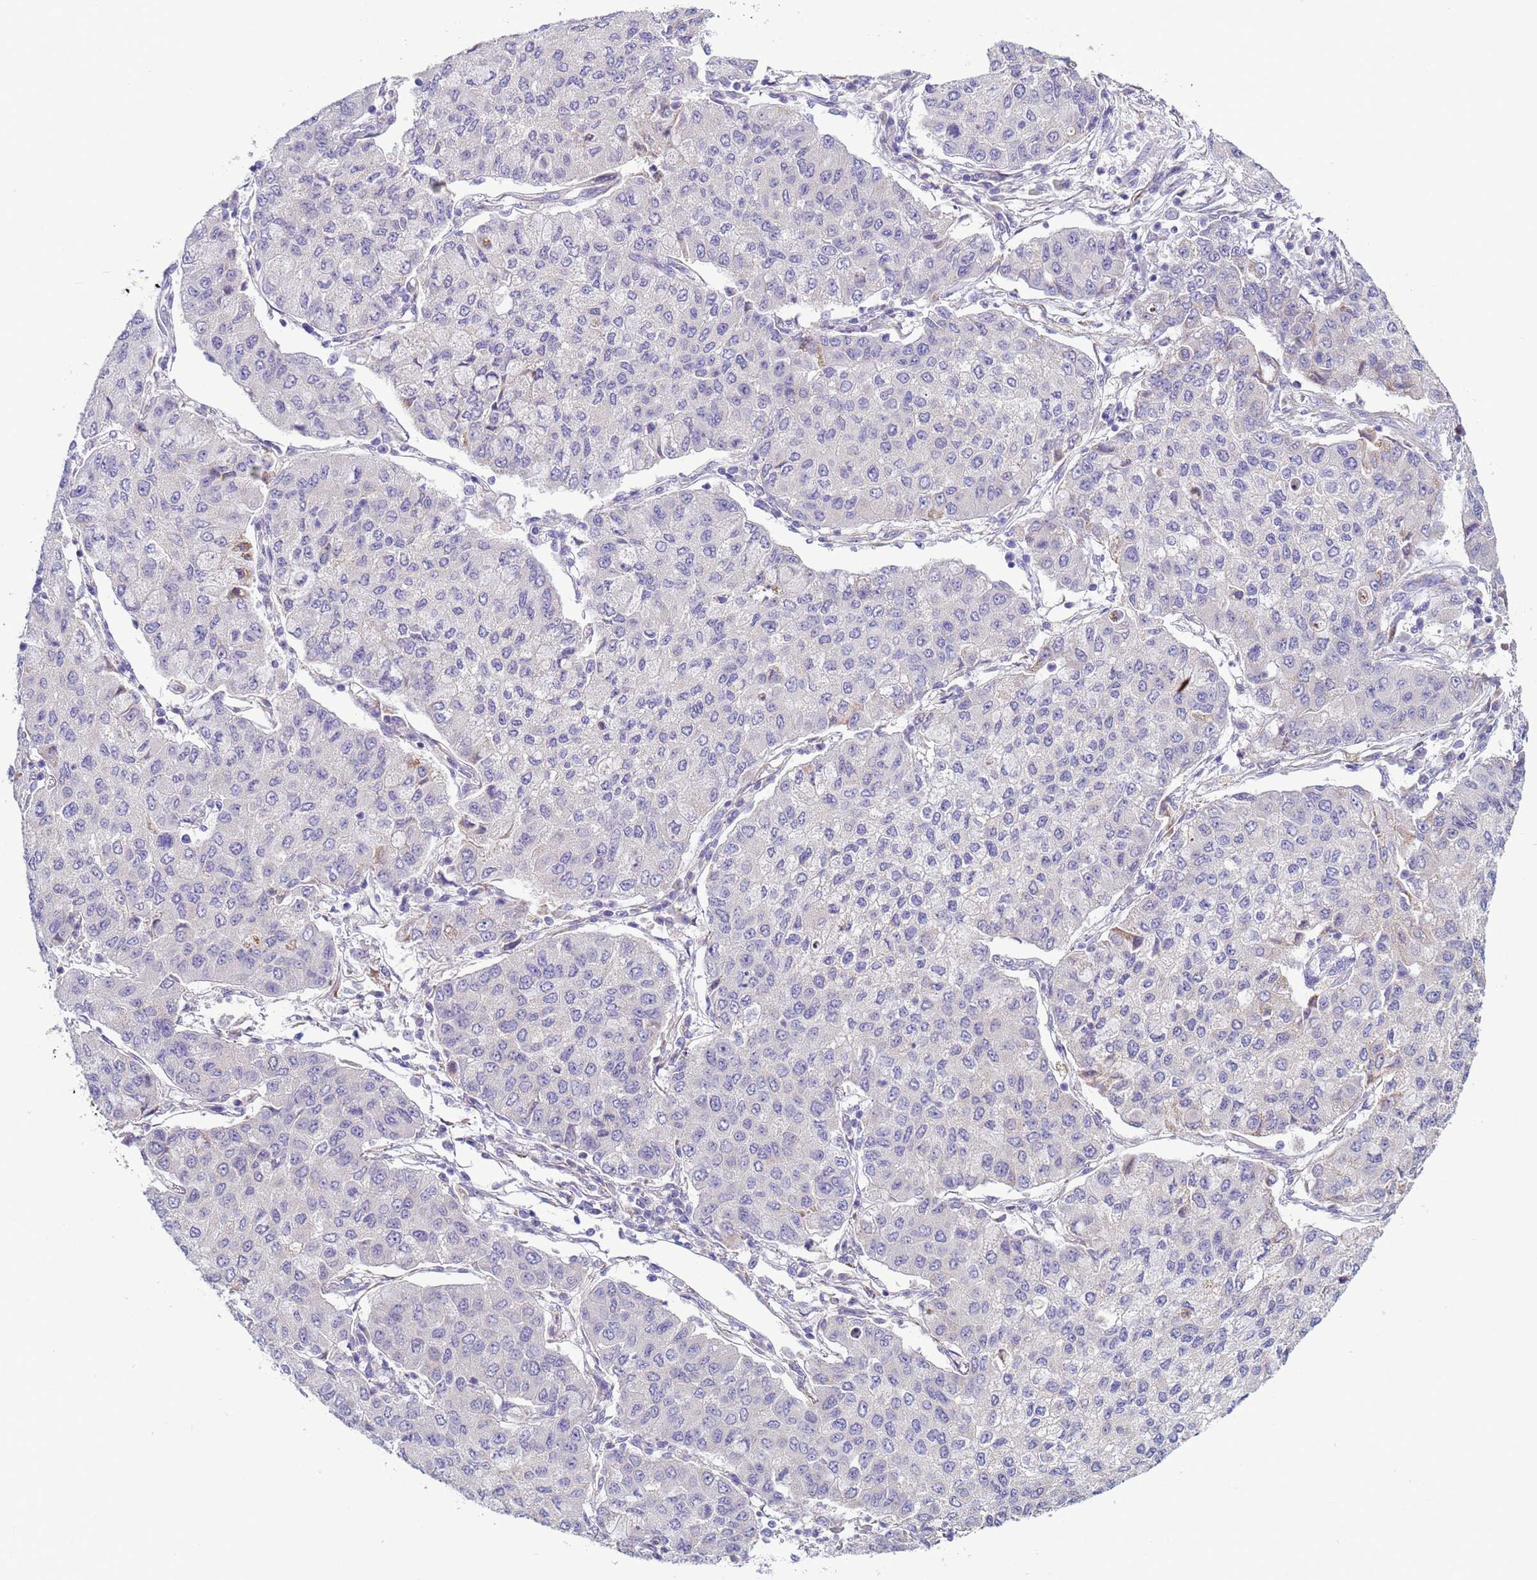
{"staining": {"intensity": "negative", "quantity": "none", "location": "none"}, "tissue": "lung cancer", "cell_type": "Tumor cells", "image_type": "cancer", "snomed": [{"axis": "morphology", "description": "Squamous cell carcinoma, NOS"}, {"axis": "topography", "description": "Lung"}], "caption": "An image of lung cancer stained for a protein reveals no brown staining in tumor cells.", "gene": "ABHD17B", "patient": {"sex": "male", "age": 74}}